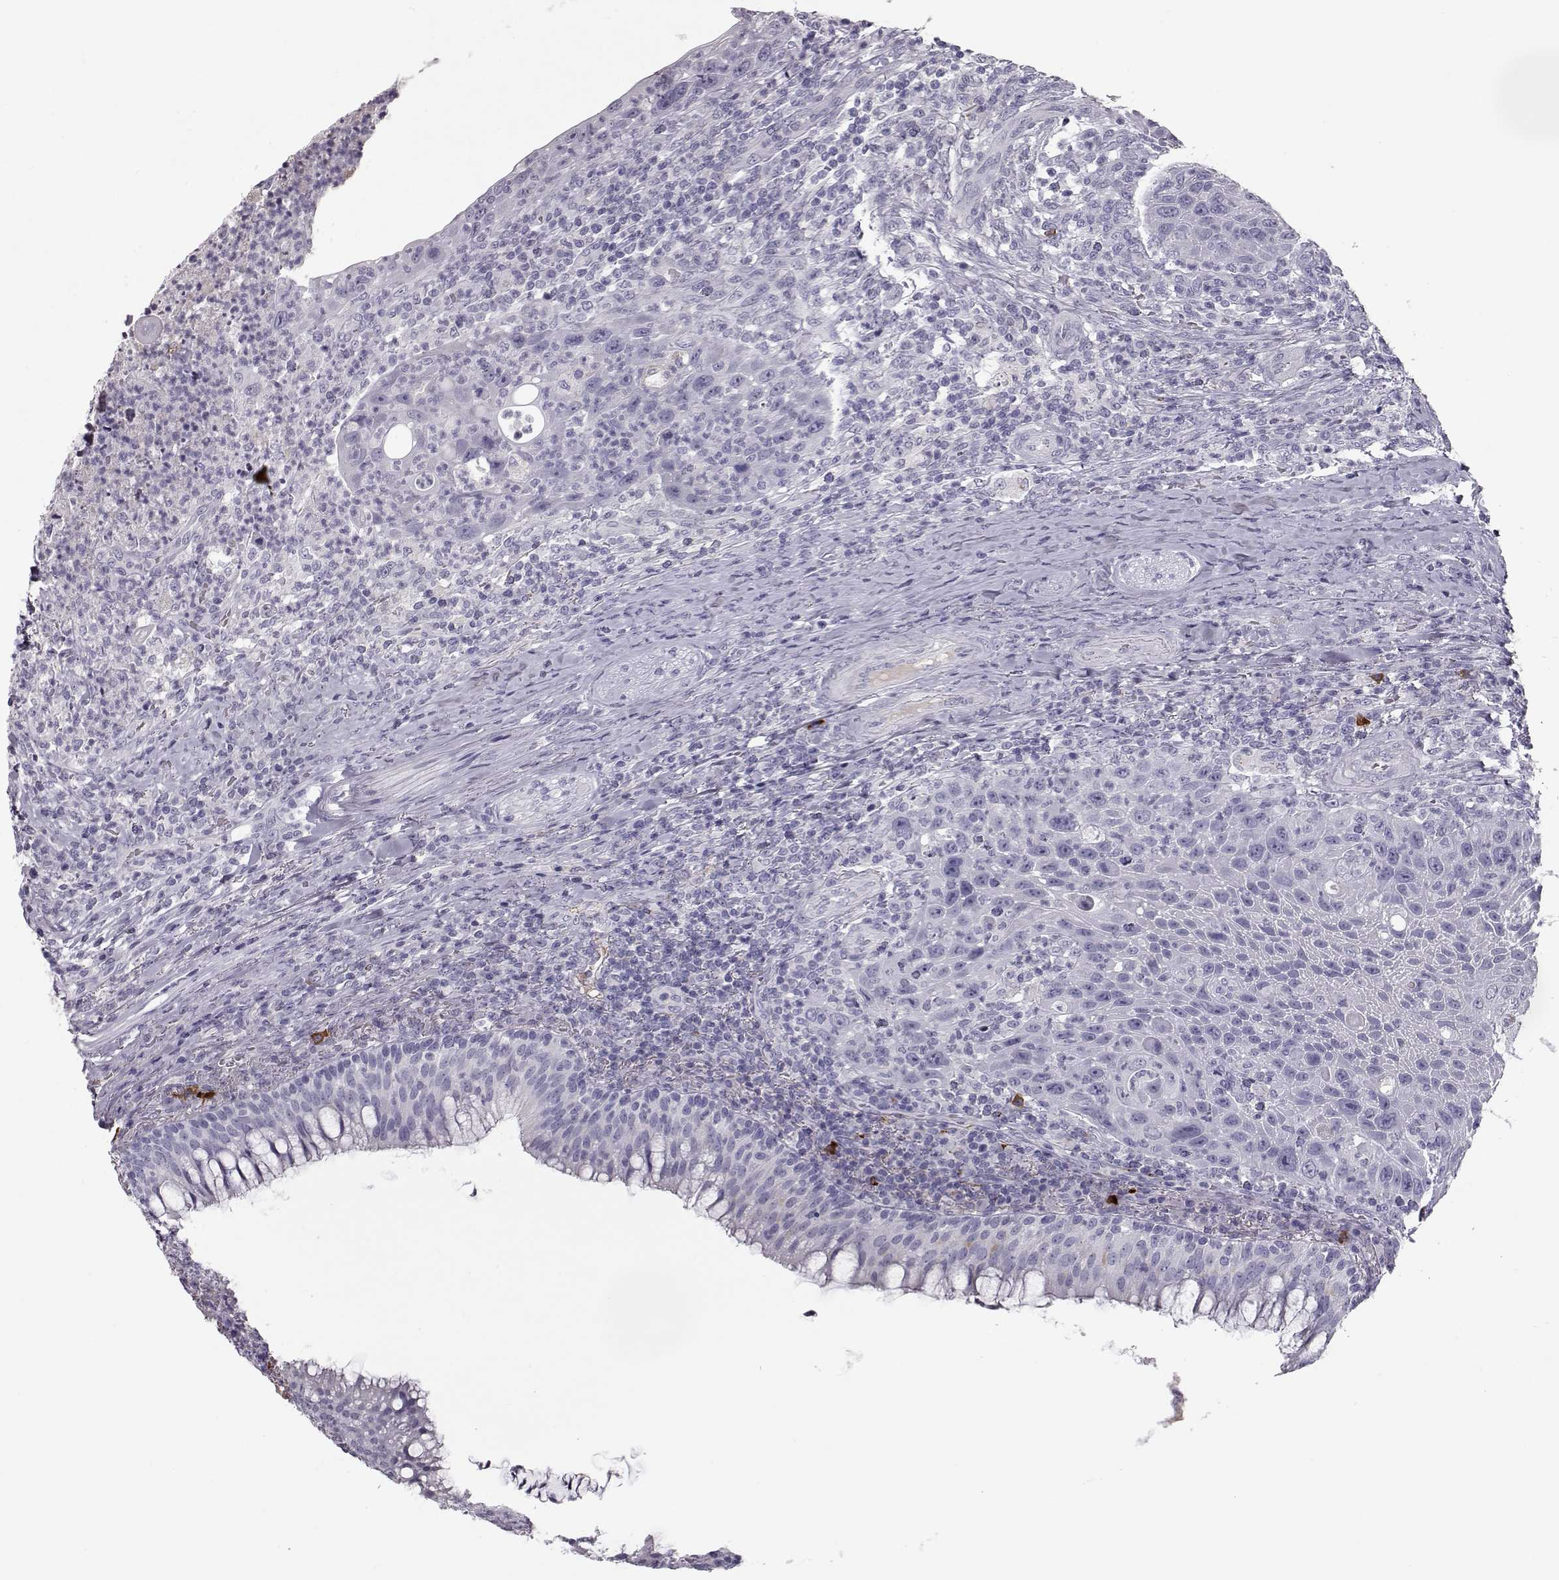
{"staining": {"intensity": "negative", "quantity": "none", "location": "none"}, "tissue": "head and neck cancer", "cell_type": "Tumor cells", "image_type": "cancer", "snomed": [{"axis": "morphology", "description": "Squamous cell carcinoma, NOS"}, {"axis": "topography", "description": "Head-Neck"}], "caption": "Protein analysis of head and neck cancer displays no significant expression in tumor cells.", "gene": "CCL19", "patient": {"sex": "male", "age": 69}}